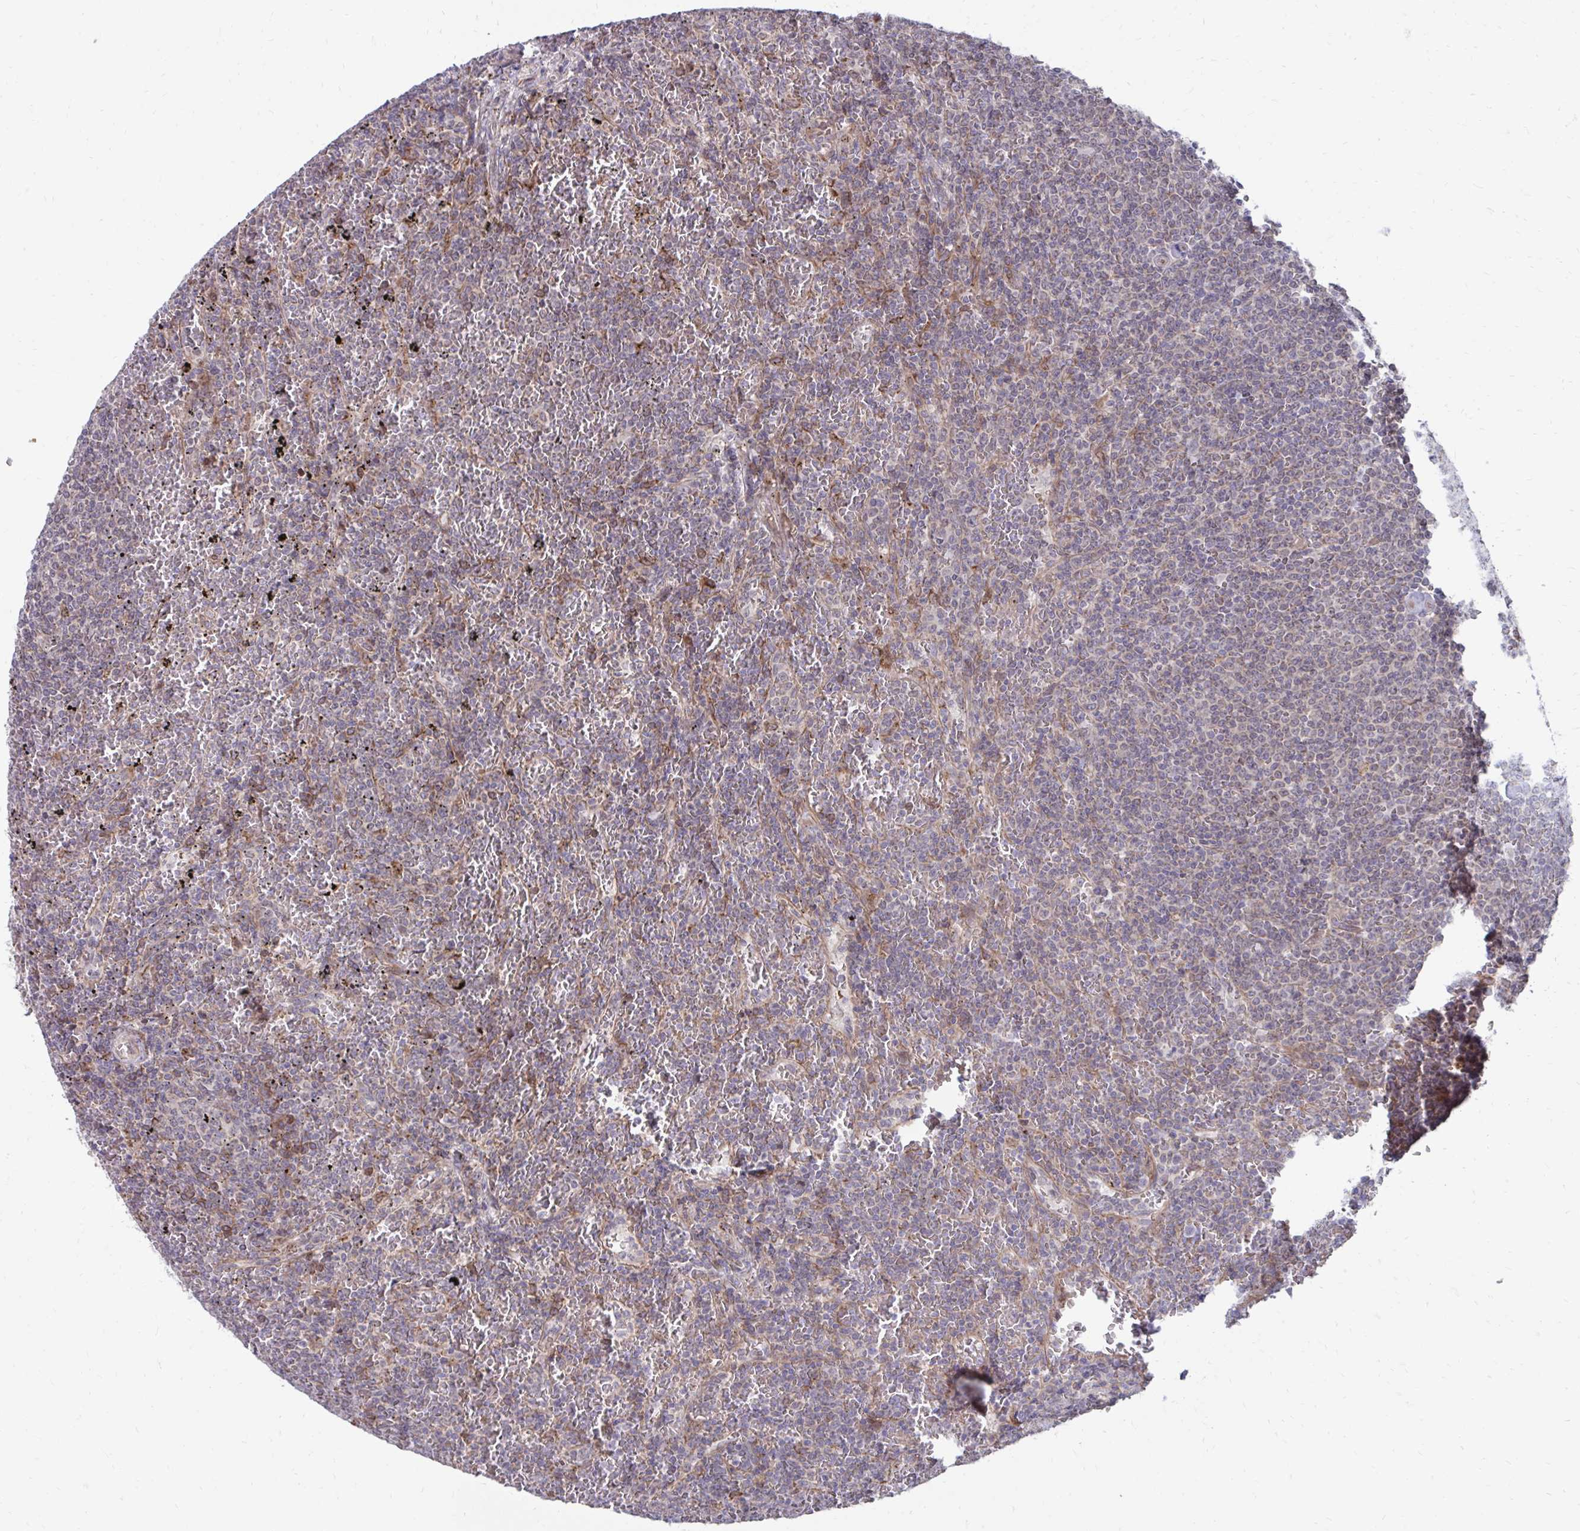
{"staining": {"intensity": "negative", "quantity": "none", "location": "none"}, "tissue": "lymphoma", "cell_type": "Tumor cells", "image_type": "cancer", "snomed": [{"axis": "morphology", "description": "Malignant lymphoma, non-Hodgkin's type, Low grade"}, {"axis": "topography", "description": "Spleen"}], "caption": "This is a micrograph of immunohistochemistry (IHC) staining of malignant lymphoma, non-Hodgkin's type (low-grade), which shows no expression in tumor cells. (DAB immunohistochemistry (IHC) with hematoxylin counter stain).", "gene": "ITPR2", "patient": {"sex": "female", "age": 77}}